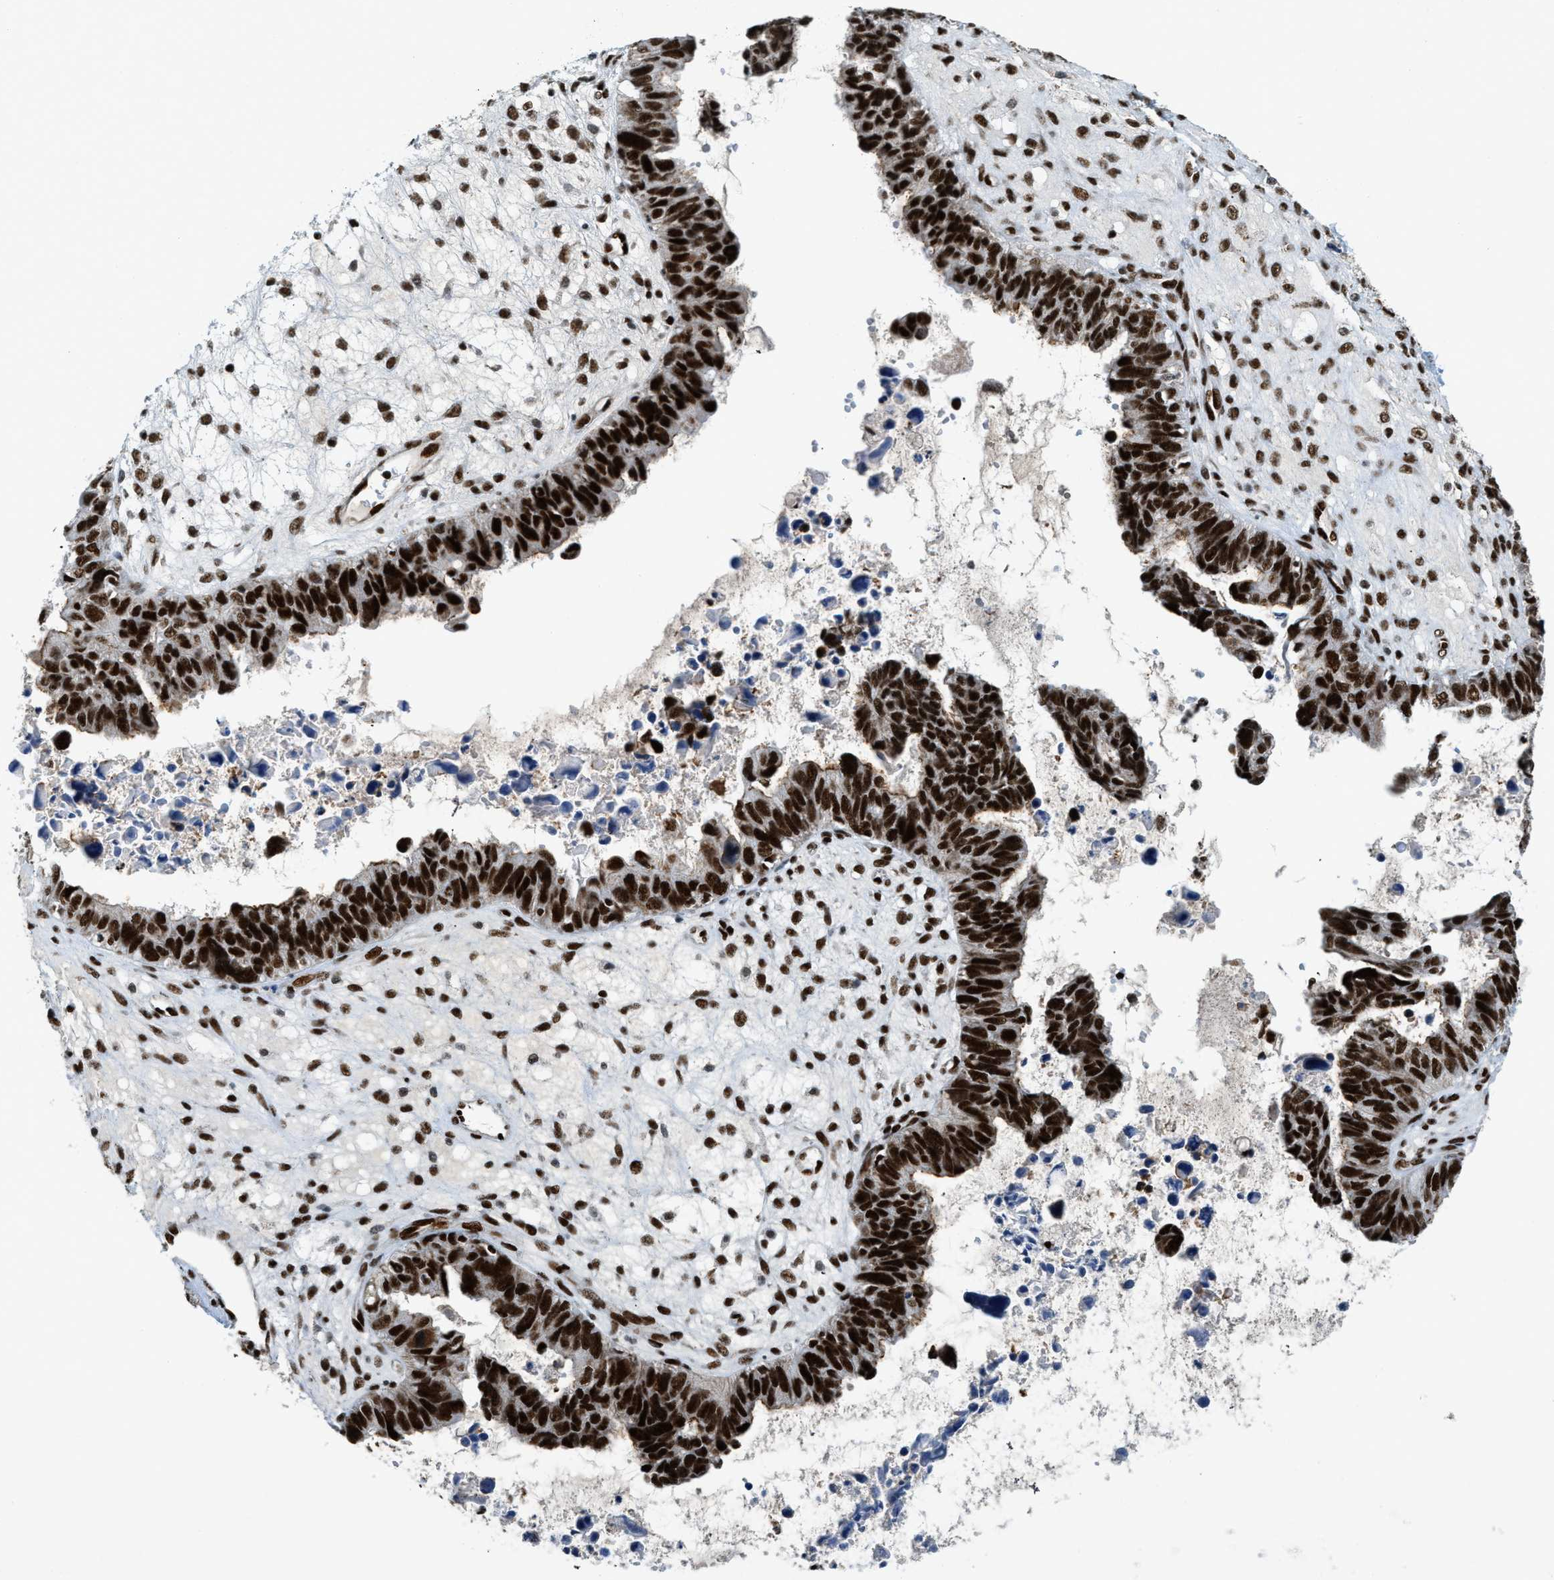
{"staining": {"intensity": "strong", "quantity": ">75%", "location": "nuclear"}, "tissue": "ovarian cancer", "cell_type": "Tumor cells", "image_type": "cancer", "snomed": [{"axis": "morphology", "description": "Cystadenocarcinoma, serous, NOS"}, {"axis": "topography", "description": "Ovary"}], "caption": "Protein expression analysis of ovarian serous cystadenocarcinoma exhibits strong nuclear positivity in about >75% of tumor cells. (DAB (3,3'-diaminobenzidine) IHC with brightfield microscopy, high magnification).", "gene": "GABPB1", "patient": {"sex": "female", "age": 79}}